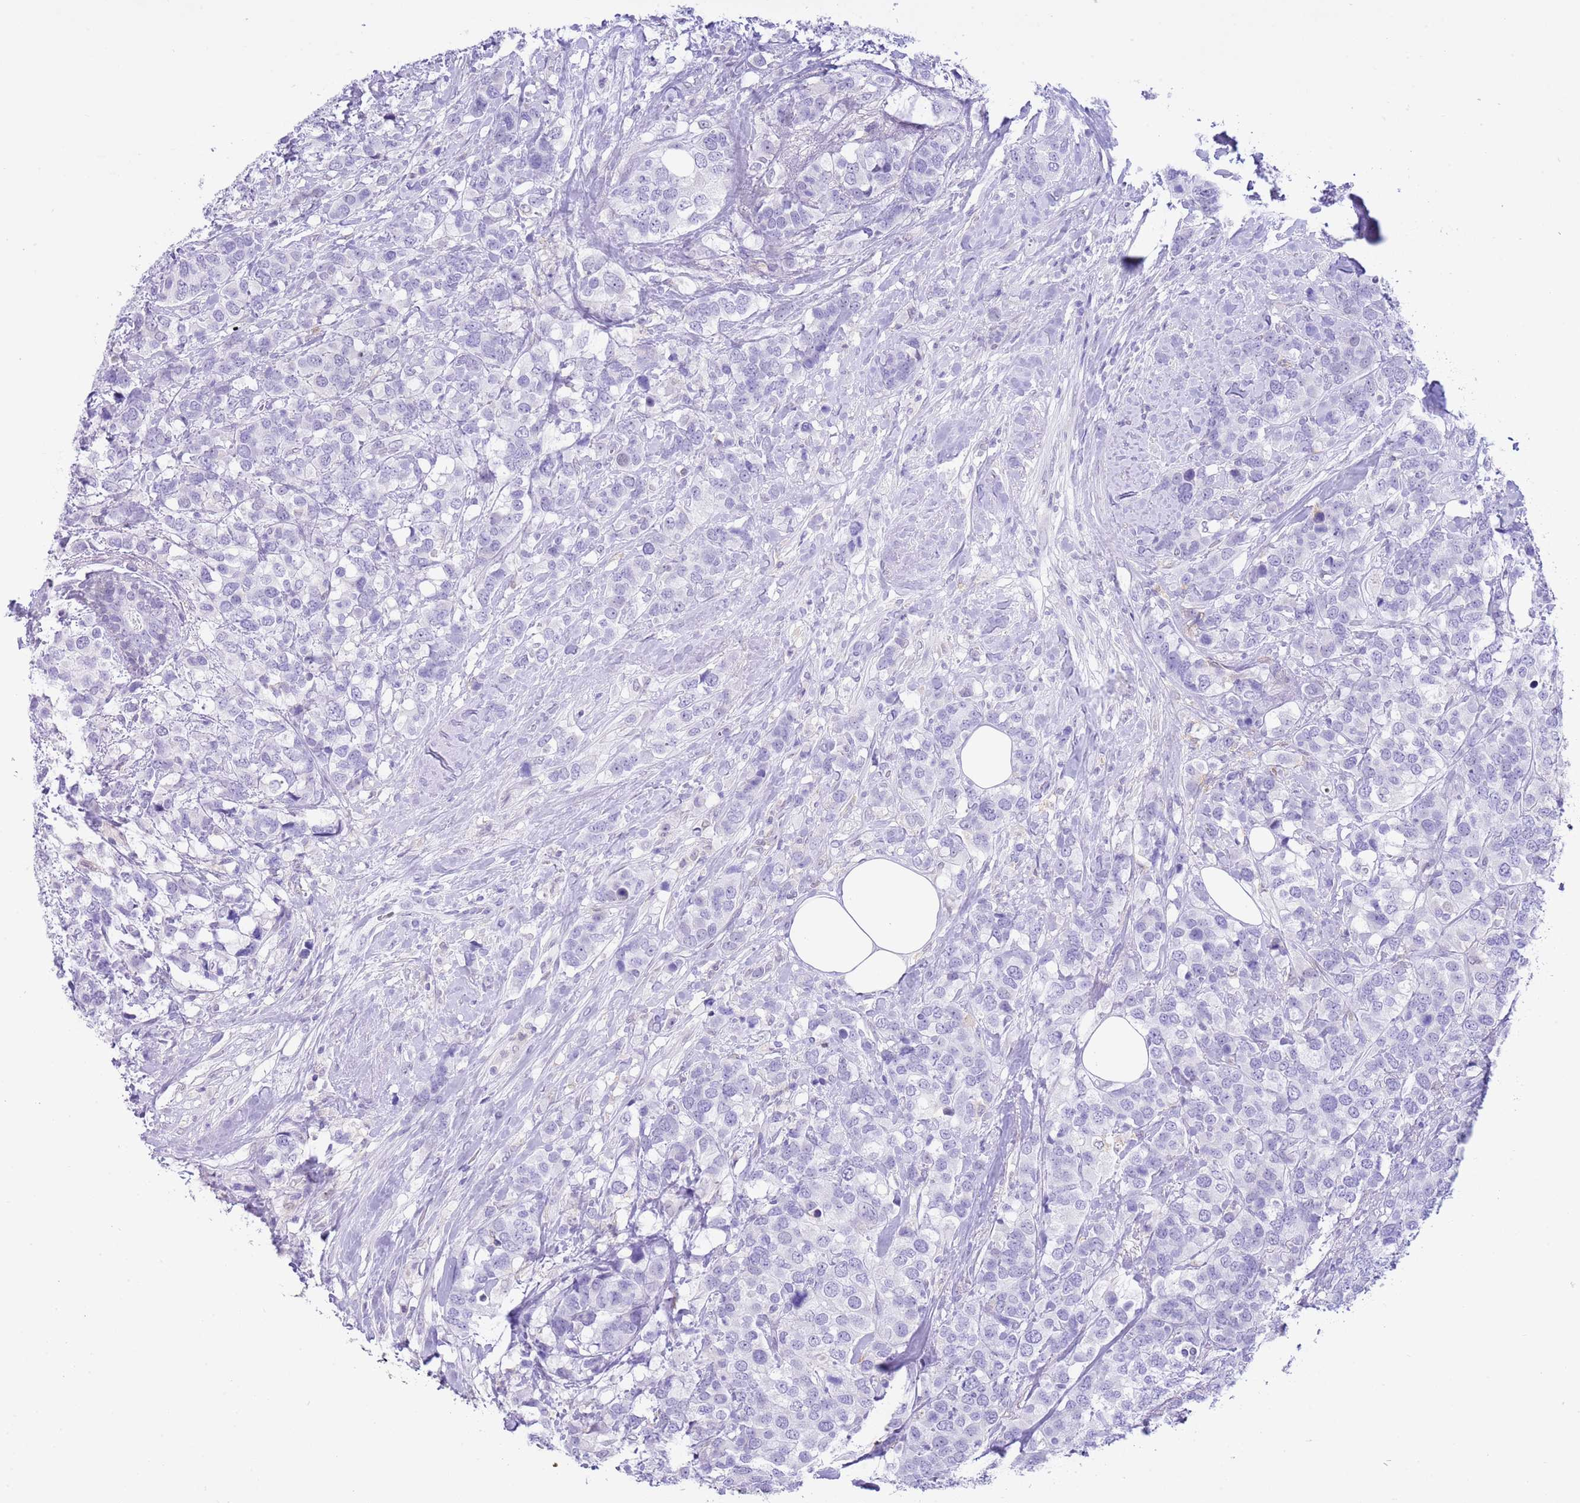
{"staining": {"intensity": "negative", "quantity": "none", "location": "none"}, "tissue": "breast cancer", "cell_type": "Tumor cells", "image_type": "cancer", "snomed": [{"axis": "morphology", "description": "Lobular carcinoma"}, {"axis": "topography", "description": "Breast"}], "caption": "Immunohistochemistry of human breast cancer reveals no staining in tumor cells. Nuclei are stained in blue.", "gene": "PPP1R17", "patient": {"sex": "female", "age": 59}}